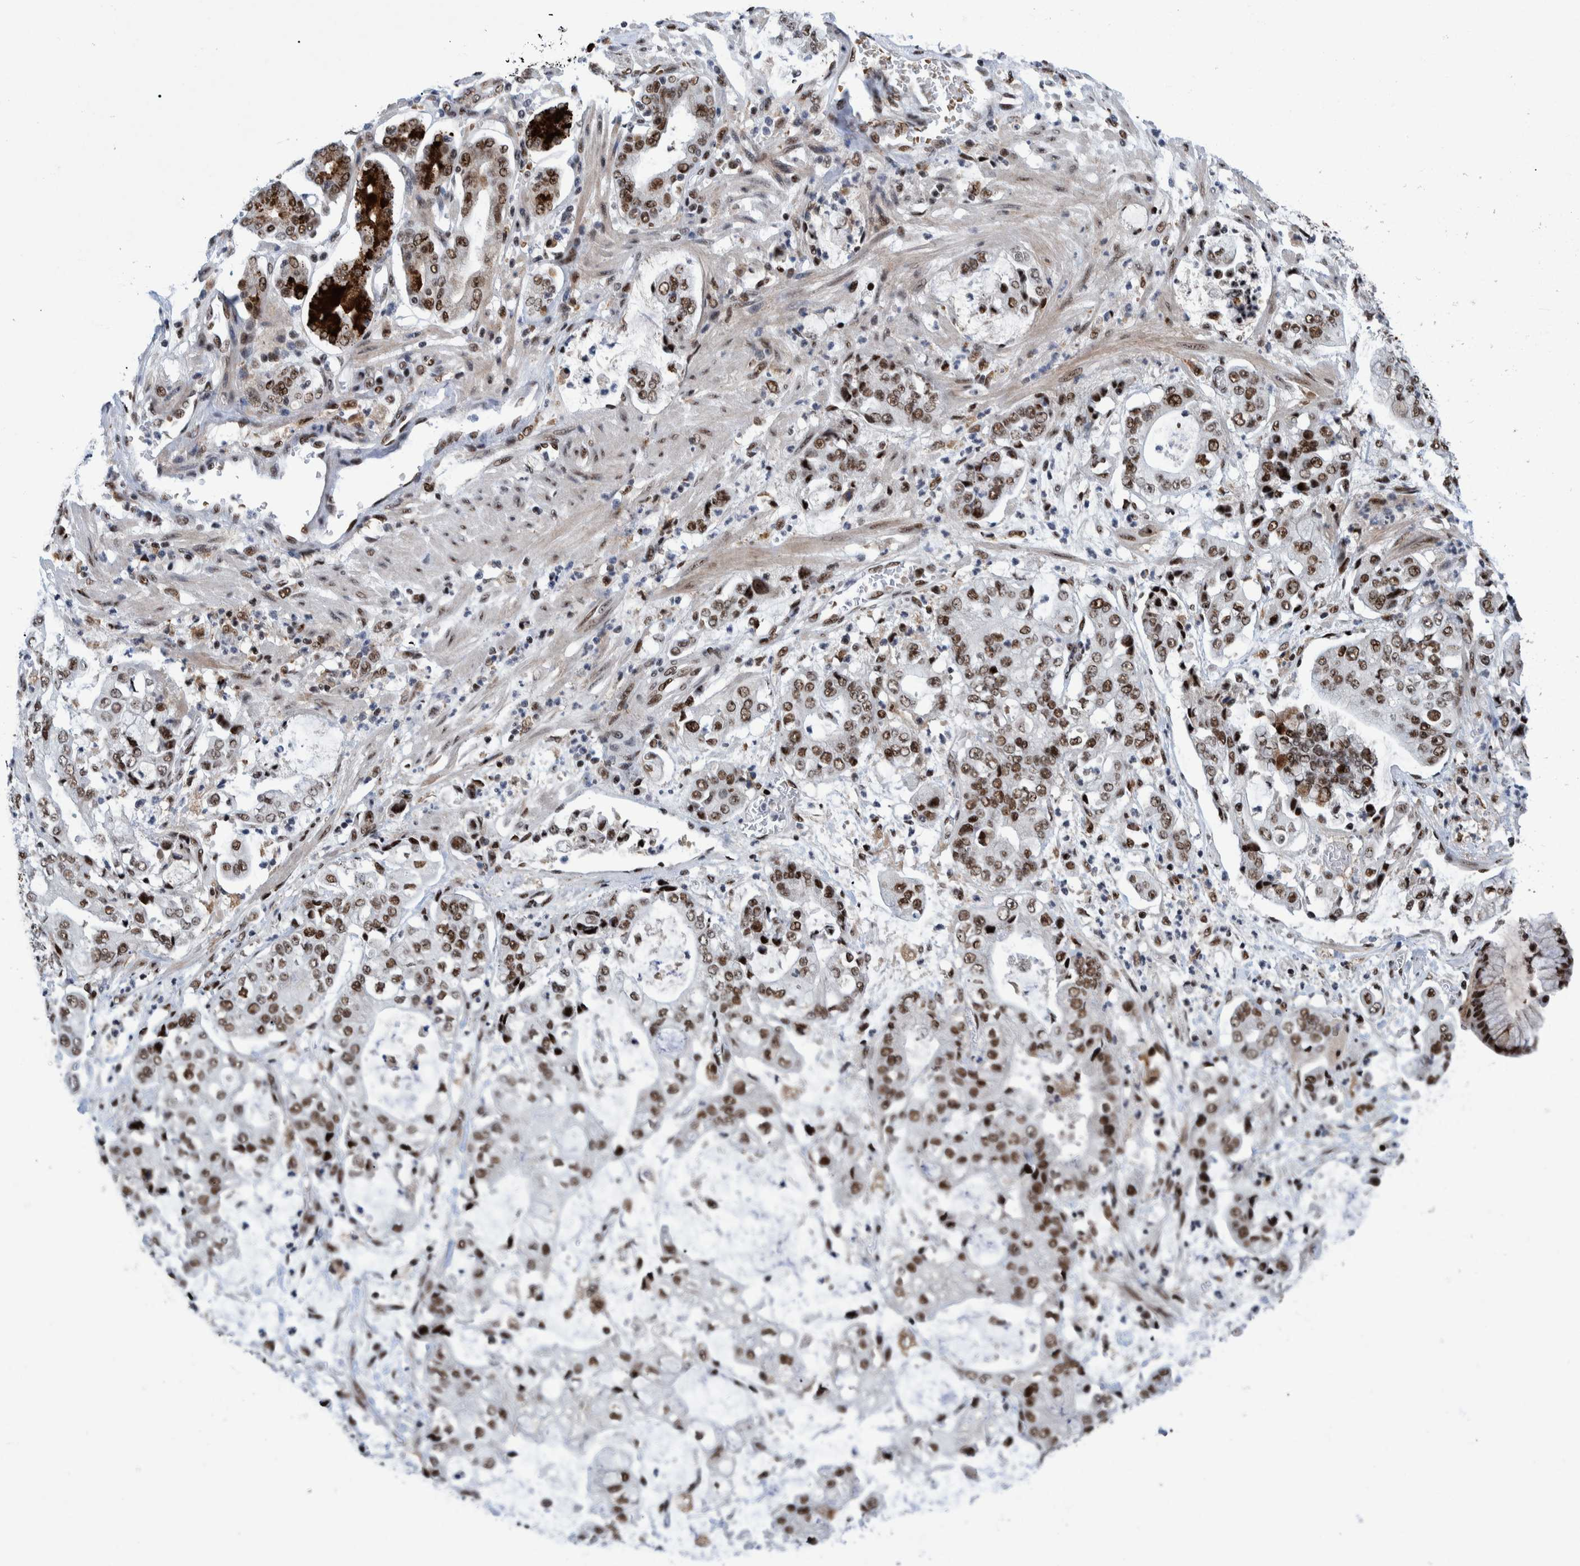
{"staining": {"intensity": "moderate", "quantity": ">75%", "location": "nuclear"}, "tissue": "stomach cancer", "cell_type": "Tumor cells", "image_type": "cancer", "snomed": [{"axis": "morphology", "description": "Adenocarcinoma, NOS"}, {"axis": "topography", "description": "Stomach"}], "caption": "High-power microscopy captured an IHC photomicrograph of stomach cancer, revealing moderate nuclear positivity in about >75% of tumor cells.", "gene": "EFTUD2", "patient": {"sex": "male", "age": 76}}